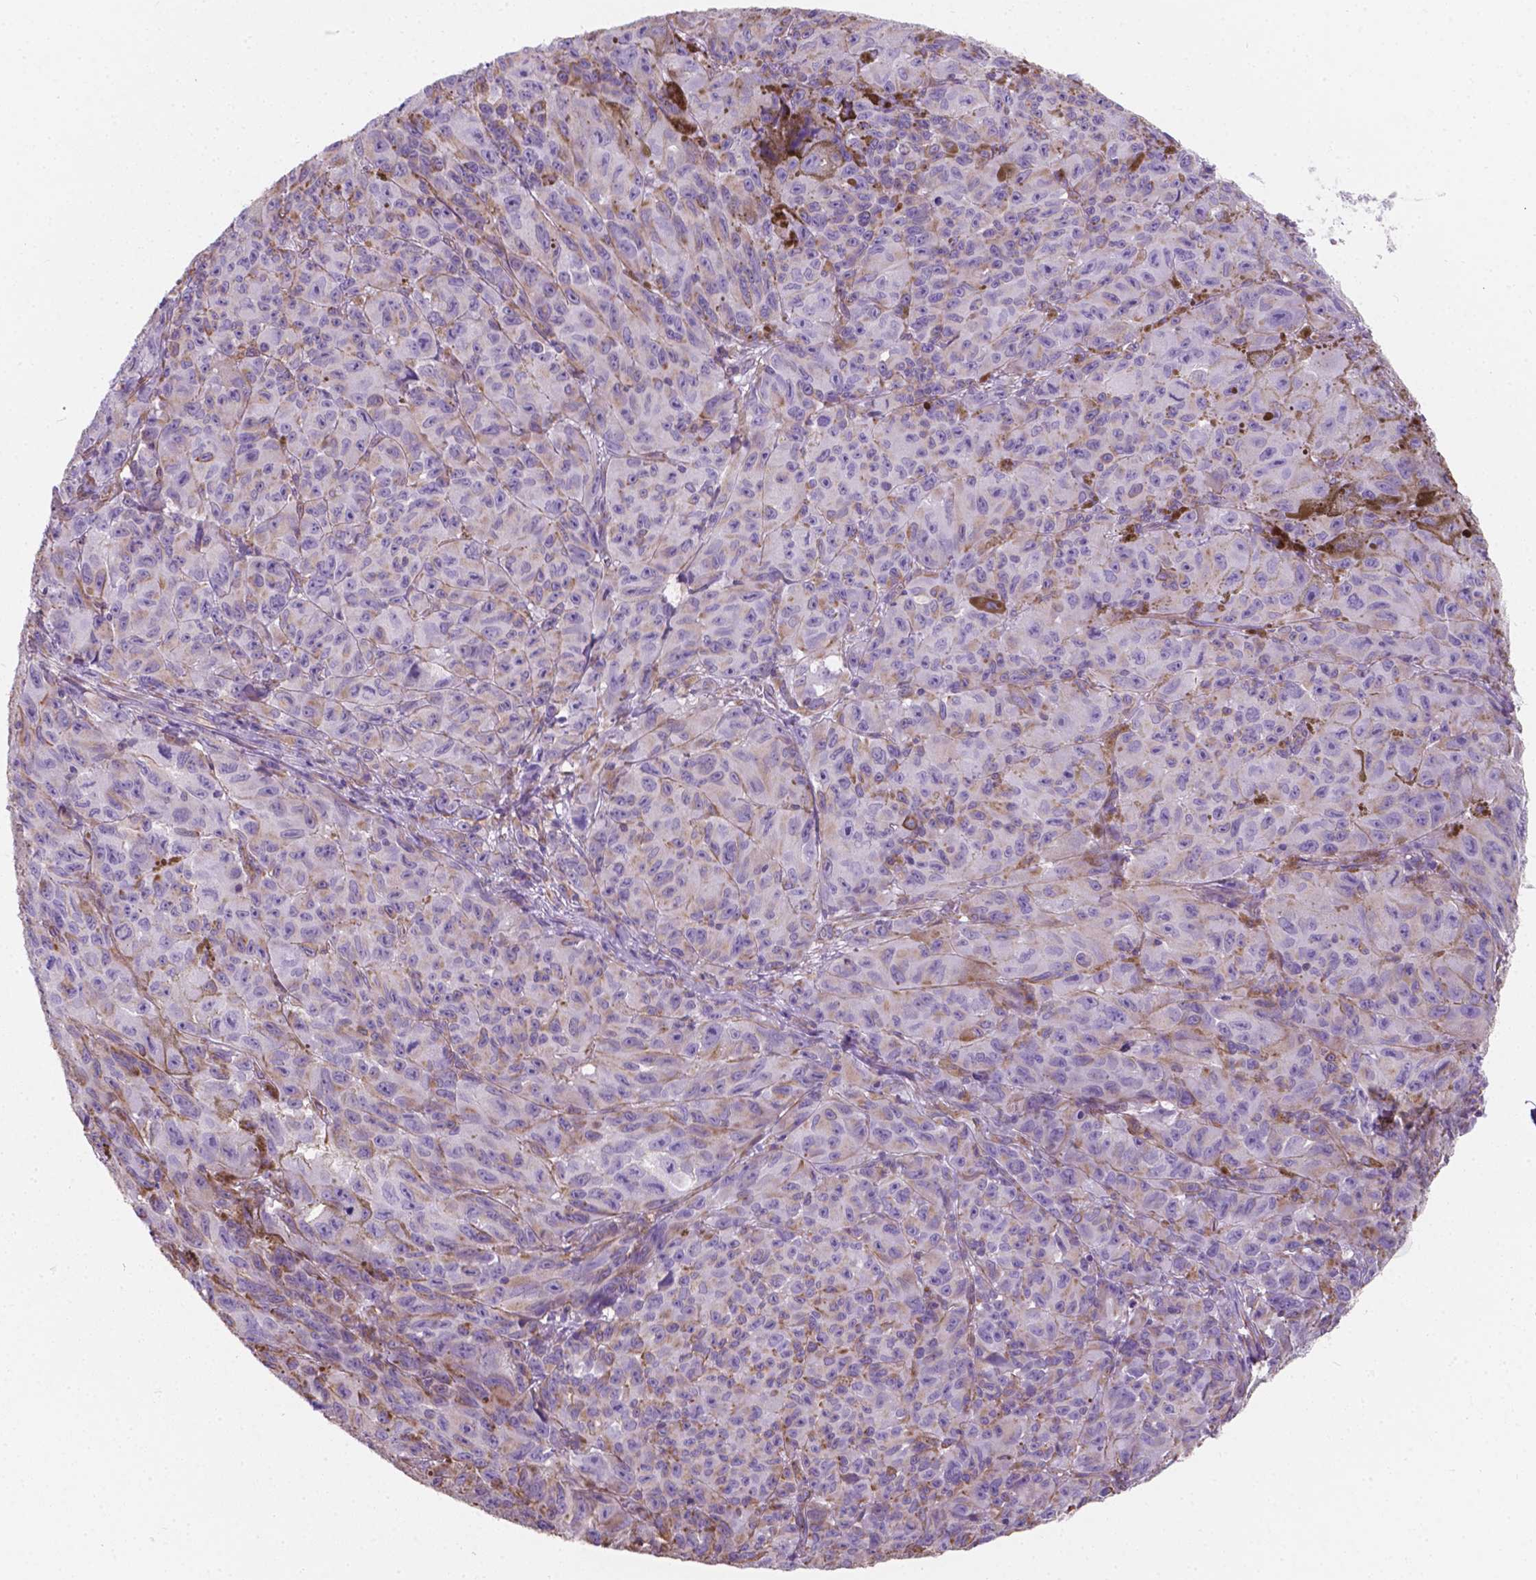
{"staining": {"intensity": "weak", "quantity": "<25%", "location": "cytoplasmic/membranous"}, "tissue": "melanoma", "cell_type": "Tumor cells", "image_type": "cancer", "snomed": [{"axis": "morphology", "description": "Malignant melanoma, NOS"}, {"axis": "topography", "description": "Vulva, labia, clitoris and Bartholin´s gland, NO"}], "caption": "Protein analysis of melanoma reveals no significant staining in tumor cells. (DAB immunohistochemistry (IHC), high magnification).", "gene": "AMOT", "patient": {"sex": "female", "age": 75}}